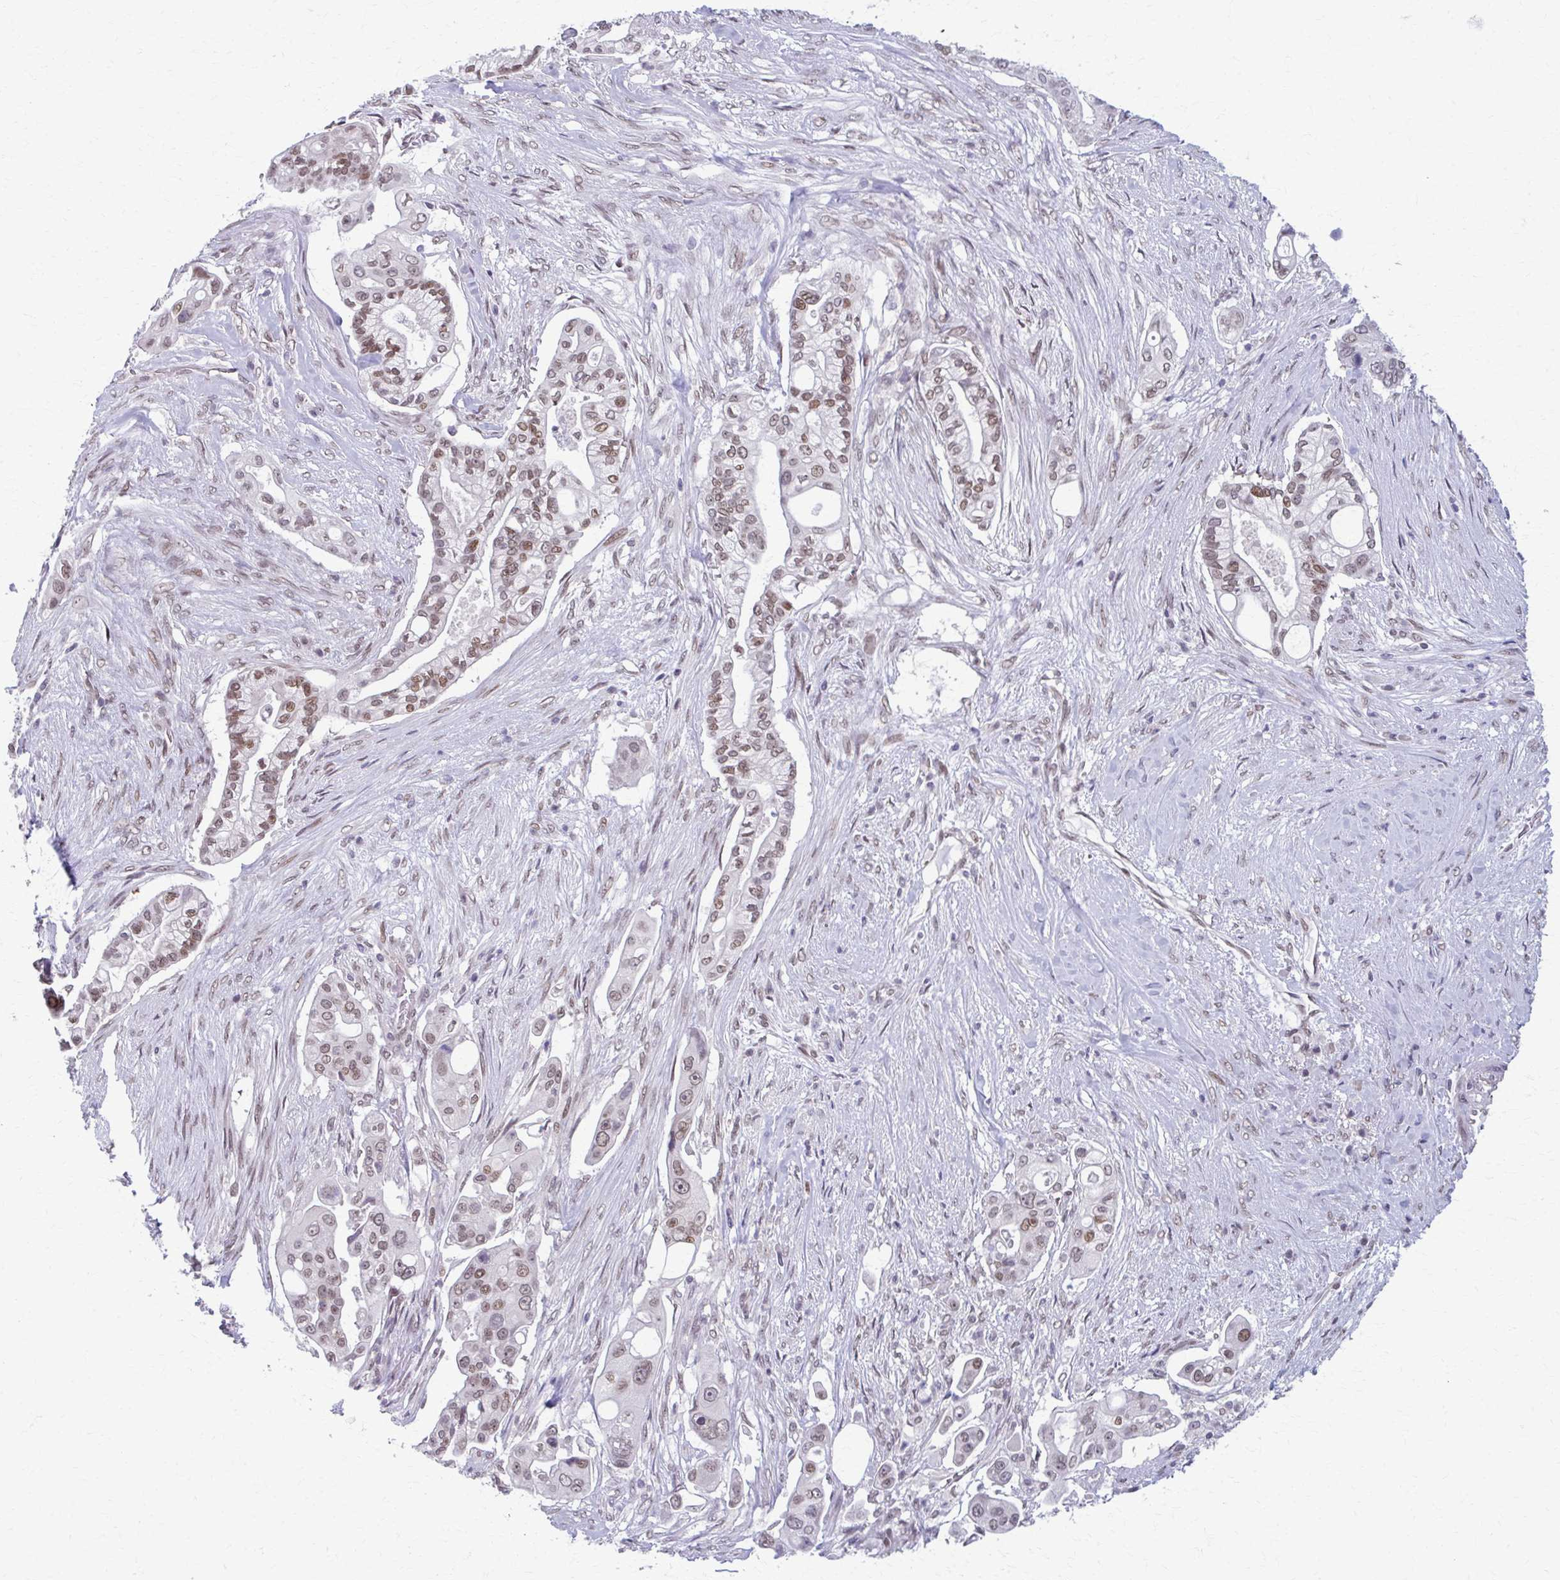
{"staining": {"intensity": "moderate", "quantity": "25%-75%", "location": "nuclear"}, "tissue": "pancreatic cancer", "cell_type": "Tumor cells", "image_type": "cancer", "snomed": [{"axis": "morphology", "description": "Adenocarcinoma, NOS"}, {"axis": "topography", "description": "Pancreas"}], "caption": "This photomicrograph shows adenocarcinoma (pancreatic) stained with immunohistochemistry to label a protein in brown. The nuclear of tumor cells show moderate positivity for the protein. Nuclei are counter-stained blue.", "gene": "SETBP1", "patient": {"sex": "female", "age": 69}}